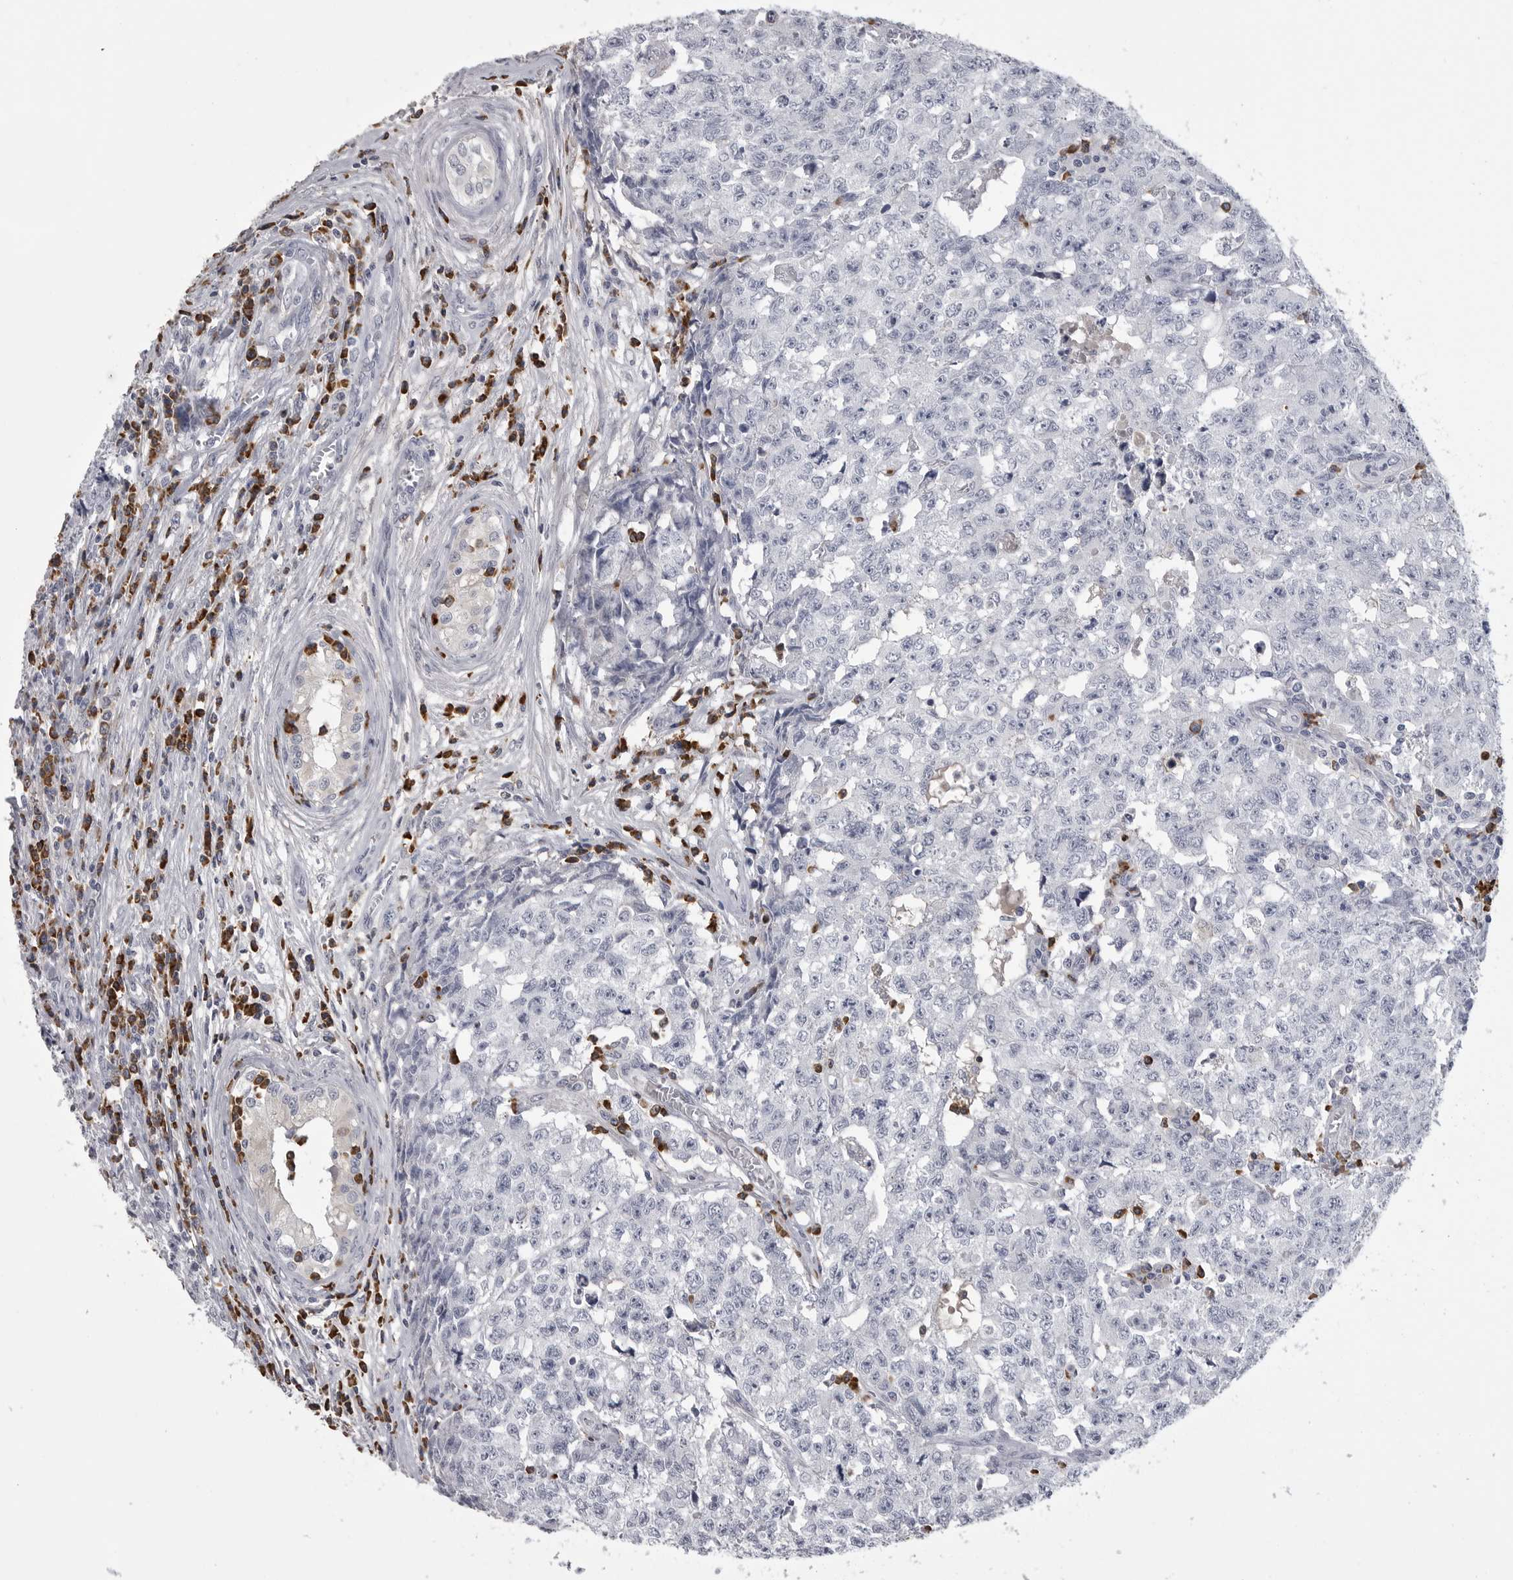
{"staining": {"intensity": "negative", "quantity": "none", "location": "none"}, "tissue": "testis cancer", "cell_type": "Tumor cells", "image_type": "cancer", "snomed": [{"axis": "morphology", "description": "Carcinoma, Embryonal, NOS"}, {"axis": "topography", "description": "Testis"}], "caption": "Human testis cancer stained for a protein using IHC exhibits no staining in tumor cells.", "gene": "FKBP2", "patient": {"sex": "male", "age": 28}}